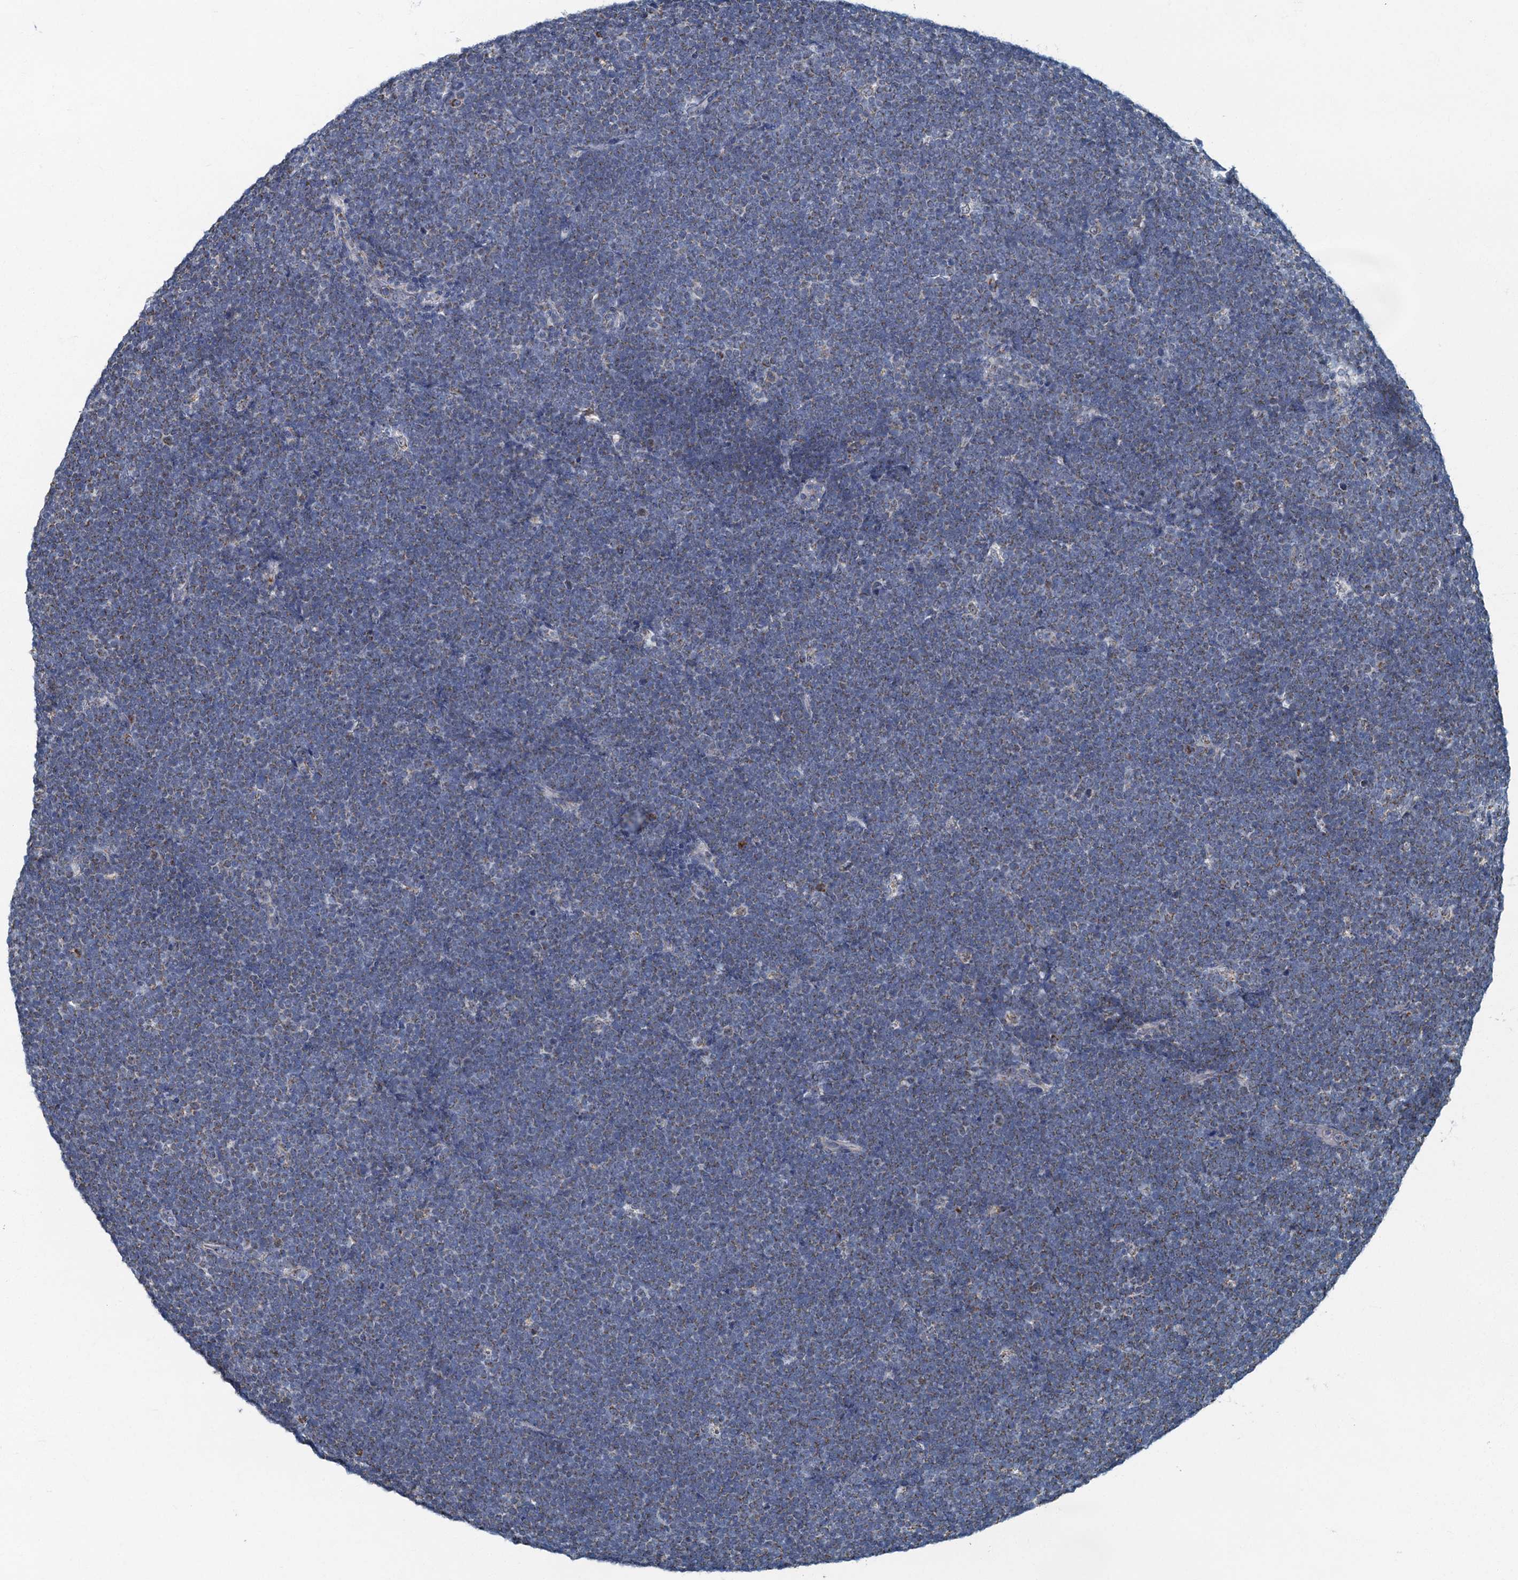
{"staining": {"intensity": "weak", "quantity": "25%-75%", "location": "cytoplasmic/membranous"}, "tissue": "lymphoma", "cell_type": "Tumor cells", "image_type": "cancer", "snomed": [{"axis": "morphology", "description": "Malignant lymphoma, non-Hodgkin's type, High grade"}, {"axis": "topography", "description": "Lymph node"}], "caption": "Weak cytoplasmic/membranous staining for a protein is appreciated in about 25%-75% of tumor cells of malignant lymphoma, non-Hodgkin's type (high-grade) using IHC.", "gene": "RAD9B", "patient": {"sex": "male", "age": 13}}